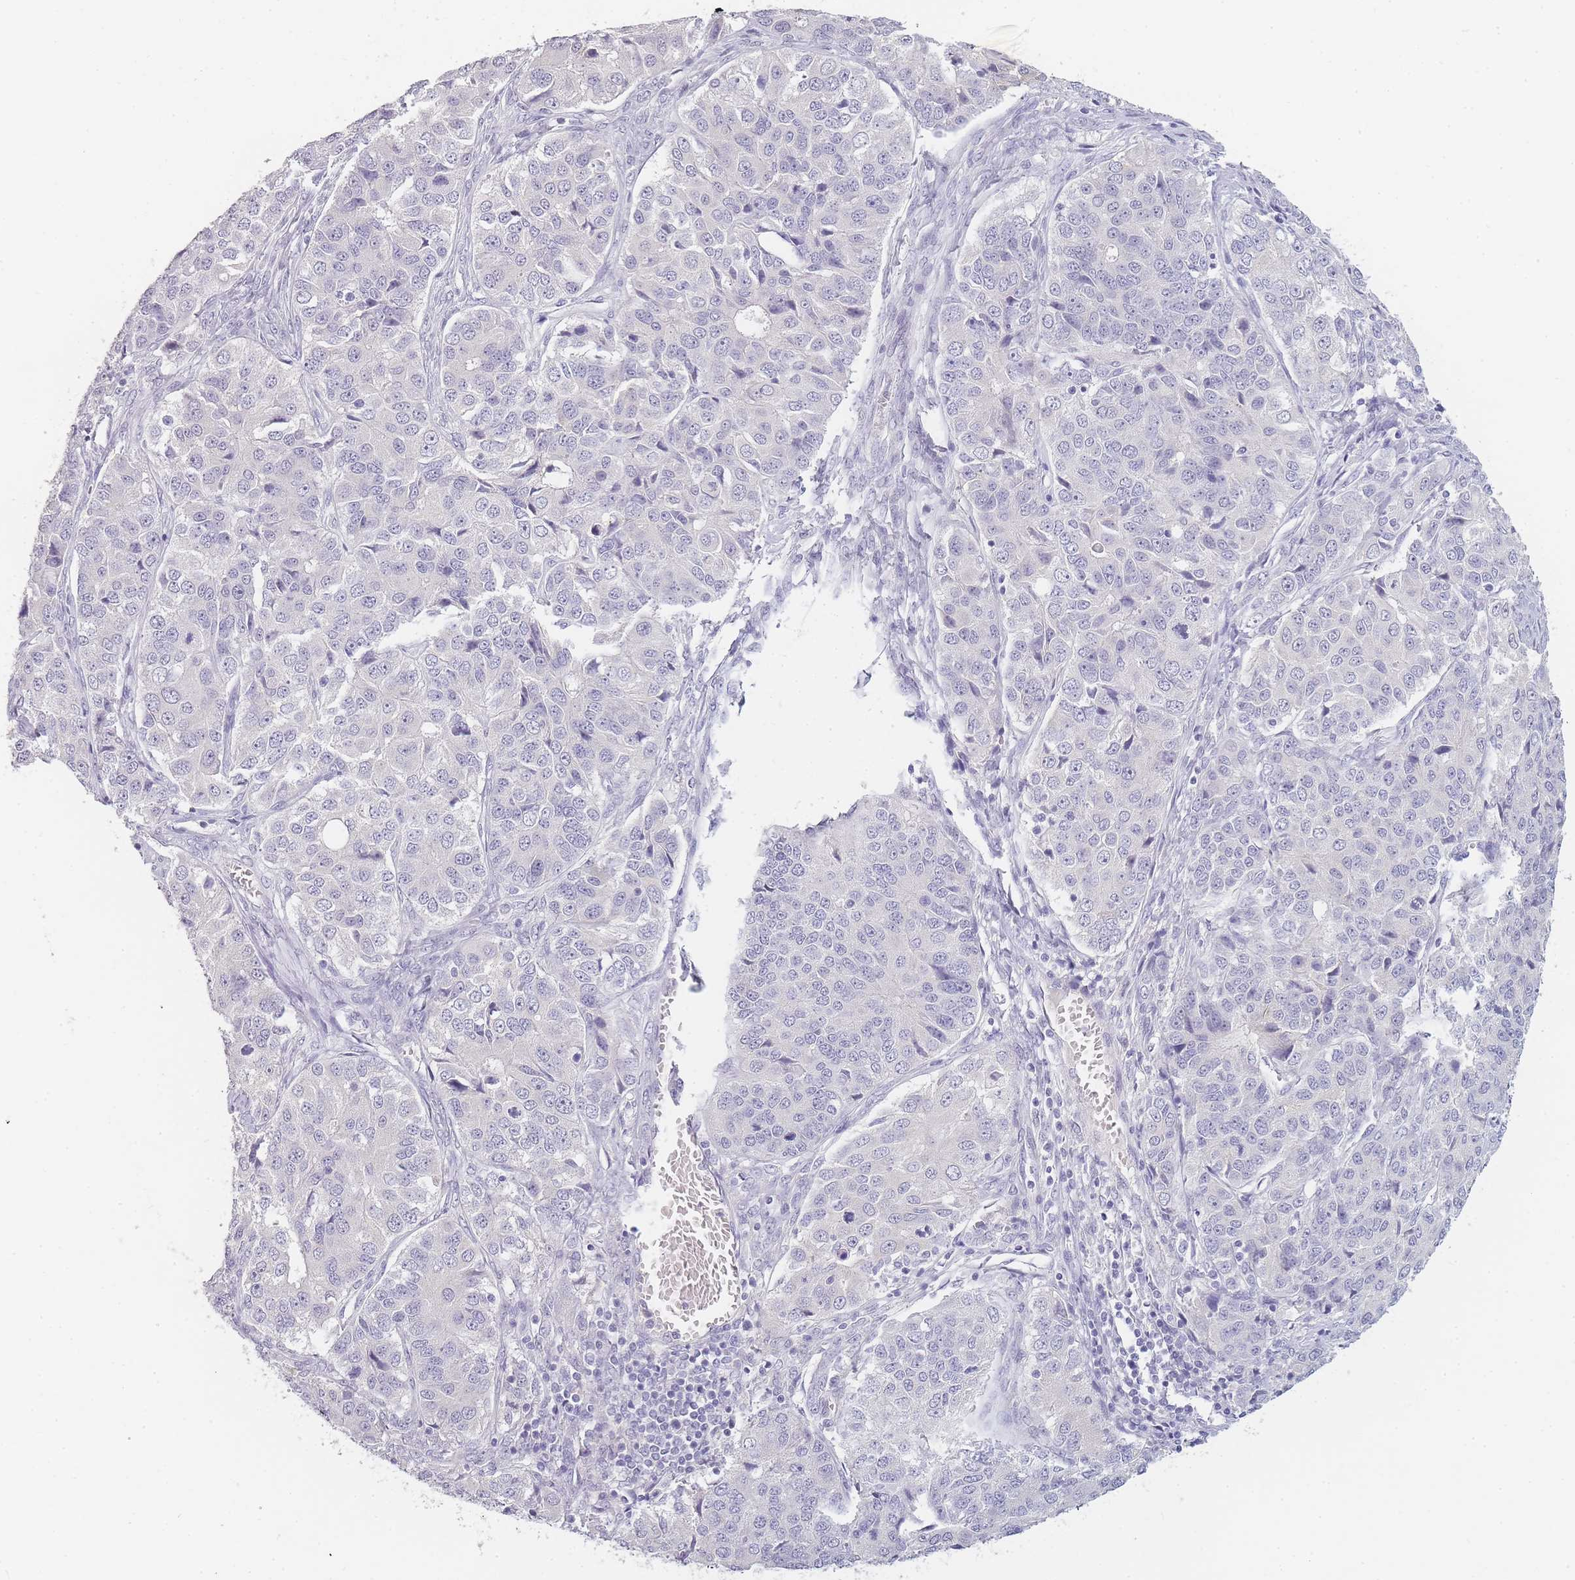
{"staining": {"intensity": "negative", "quantity": "none", "location": "none"}, "tissue": "ovarian cancer", "cell_type": "Tumor cells", "image_type": "cancer", "snomed": [{"axis": "morphology", "description": "Carcinoma, endometroid"}, {"axis": "topography", "description": "Ovary"}], "caption": "Protein analysis of ovarian endometroid carcinoma exhibits no significant staining in tumor cells.", "gene": "INS", "patient": {"sex": "female", "age": 51}}